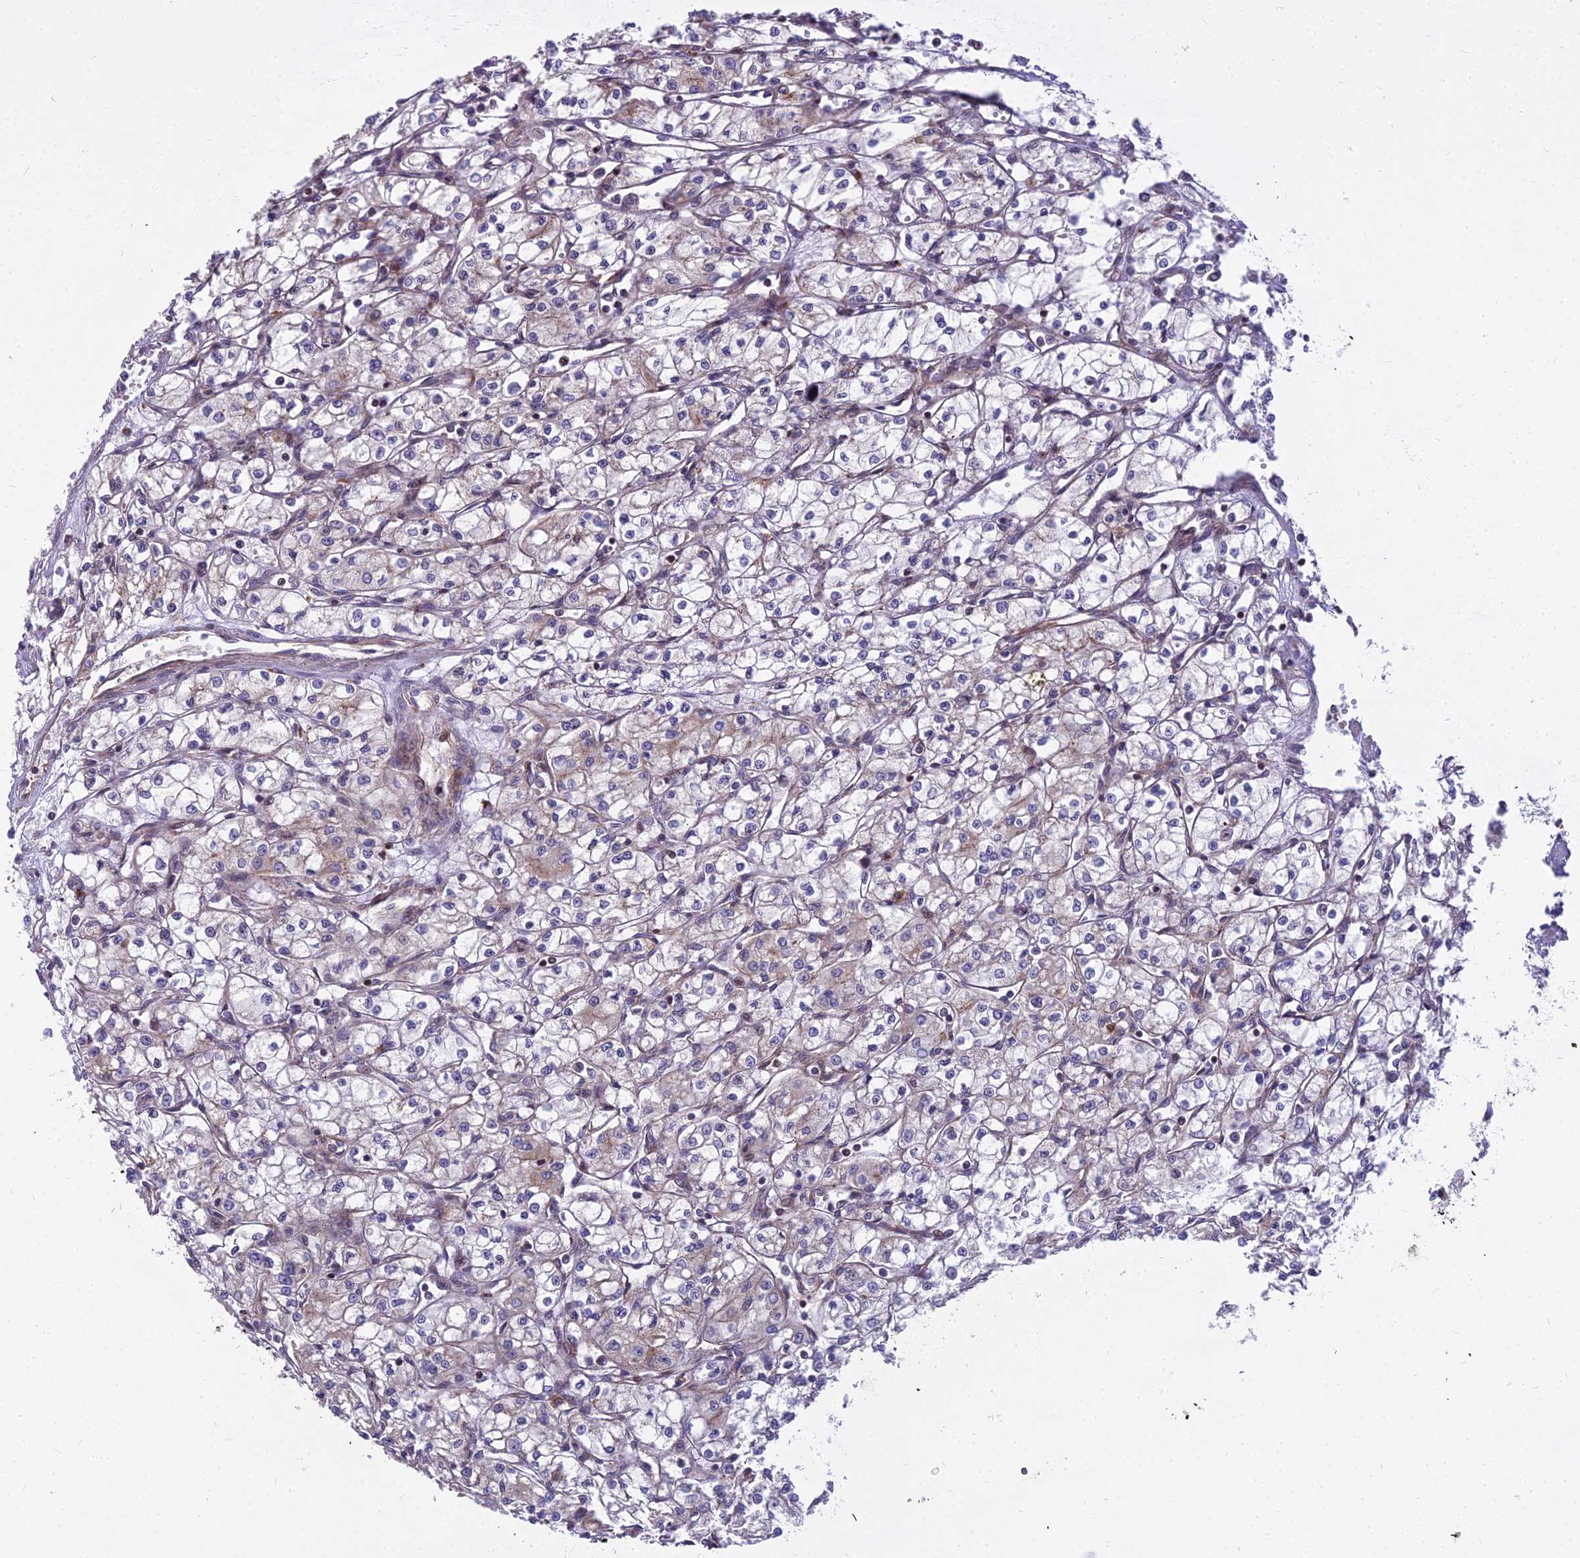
{"staining": {"intensity": "weak", "quantity": "<25%", "location": "cytoplasmic/membranous"}, "tissue": "renal cancer", "cell_type": "Tumor cells", "image_type": "cancer", "snomed": [{"axis": "morphology", "description": "Adenocarcinoma, NOS"}, {"axis": "topography", "description": "Kidney"}], "caption": "Tumor cells show no significant positivity in adenocarcinoma (renal).", "gene": "GLYATL3", "patient": {"sex": "male", "age": 59}}